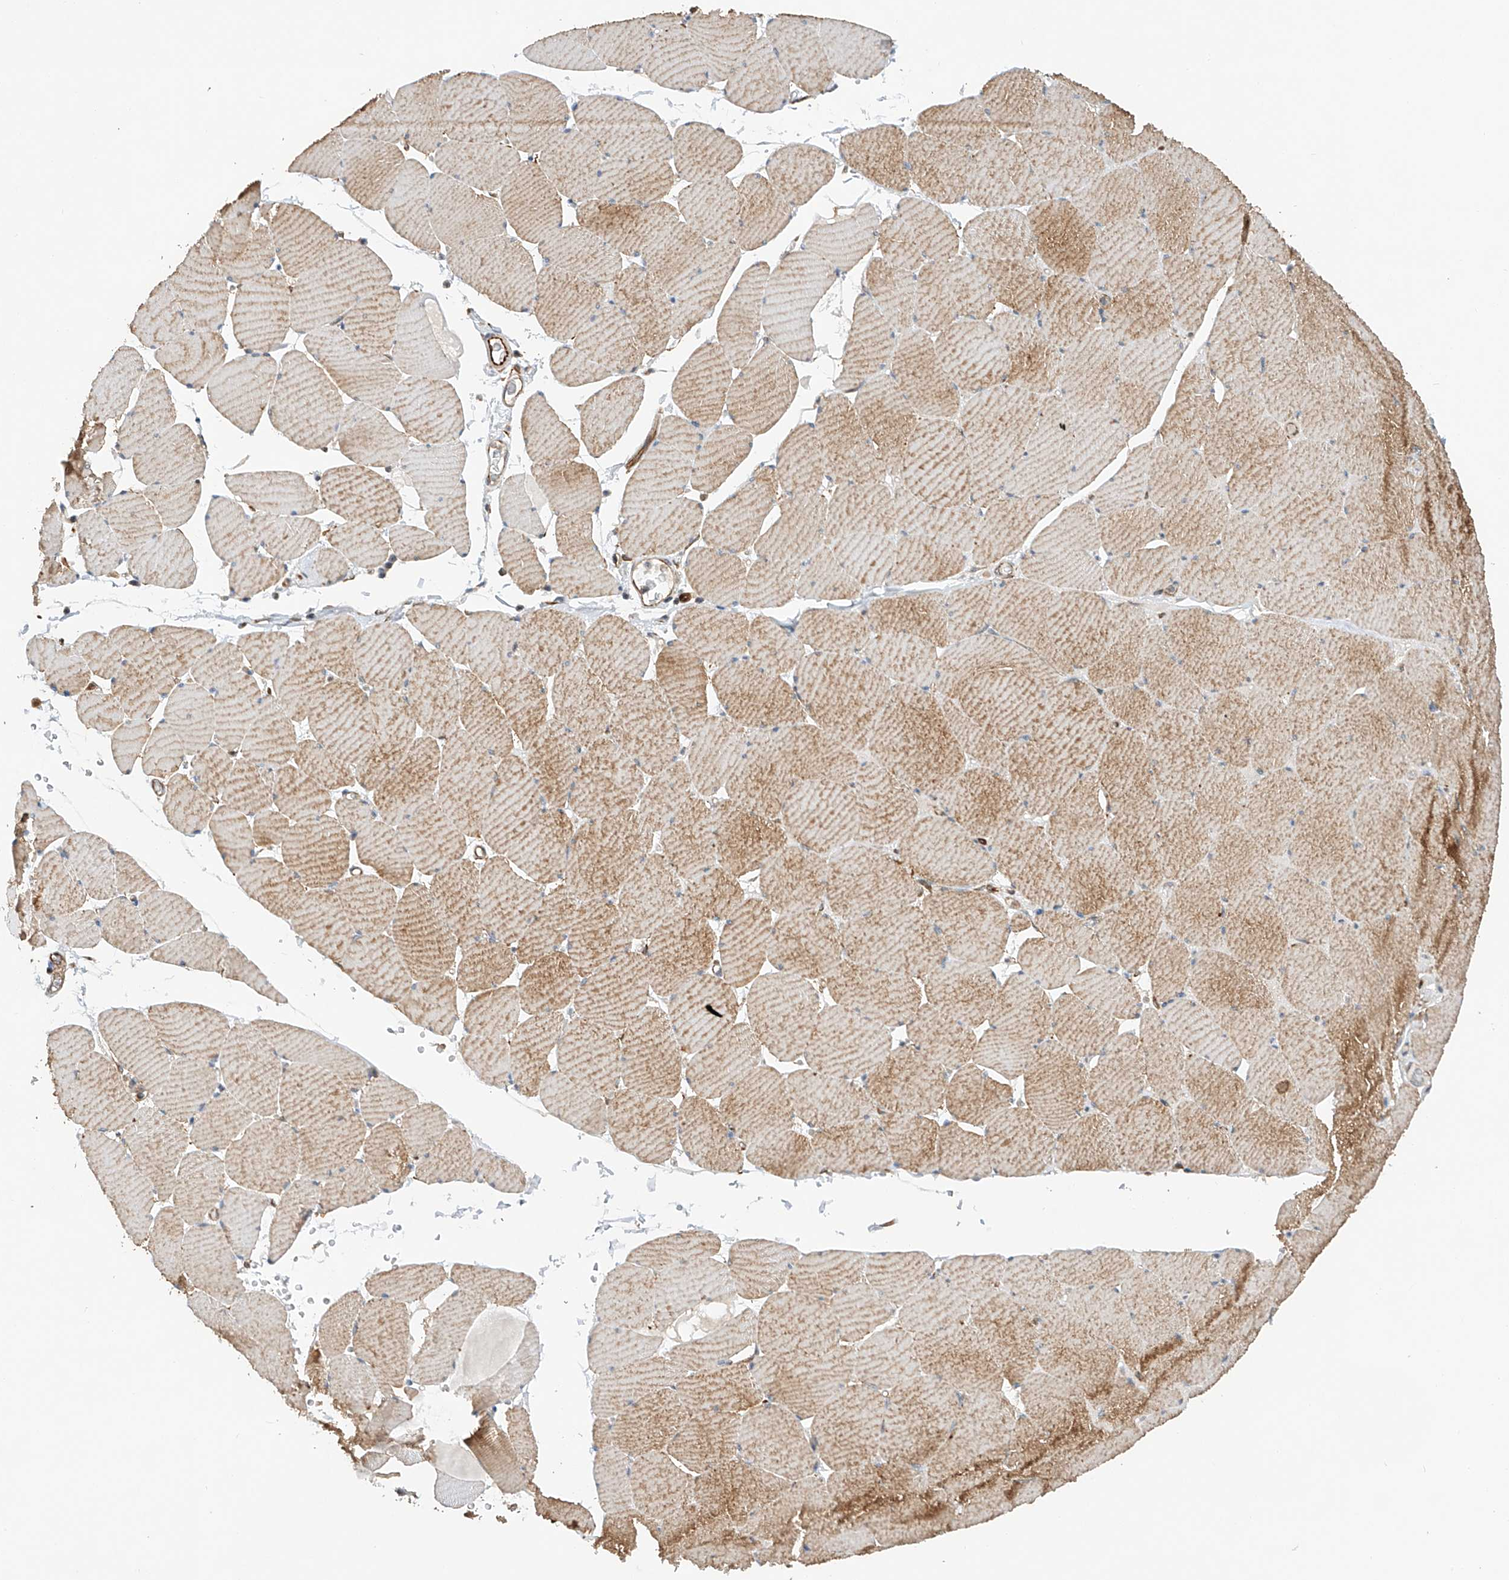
{"staining": {"intensity": "strong", "quantity": "<25%", "location": "cytoplasmic/membranous"}, "tissue": "skeletal muscle", "cell_type": "Myocytes", "image_type": "normal", "snomed": [{"axis": "morphology", "description": "Normal tissue, NOS"}, {"axis": "topography", "description": "Skeletal muscle"}, {"axis": "topography", "description": "Head-Neck"}], "caption": "Myocytes demonstrate medium levels of strong cytoplasmic/membranous positivity in approximately <25% of cells in normal skeletal muscle. Nuclei are stained in blue.", "gene": "AMD1", "patient": {"sex": "male", "age": 66}}